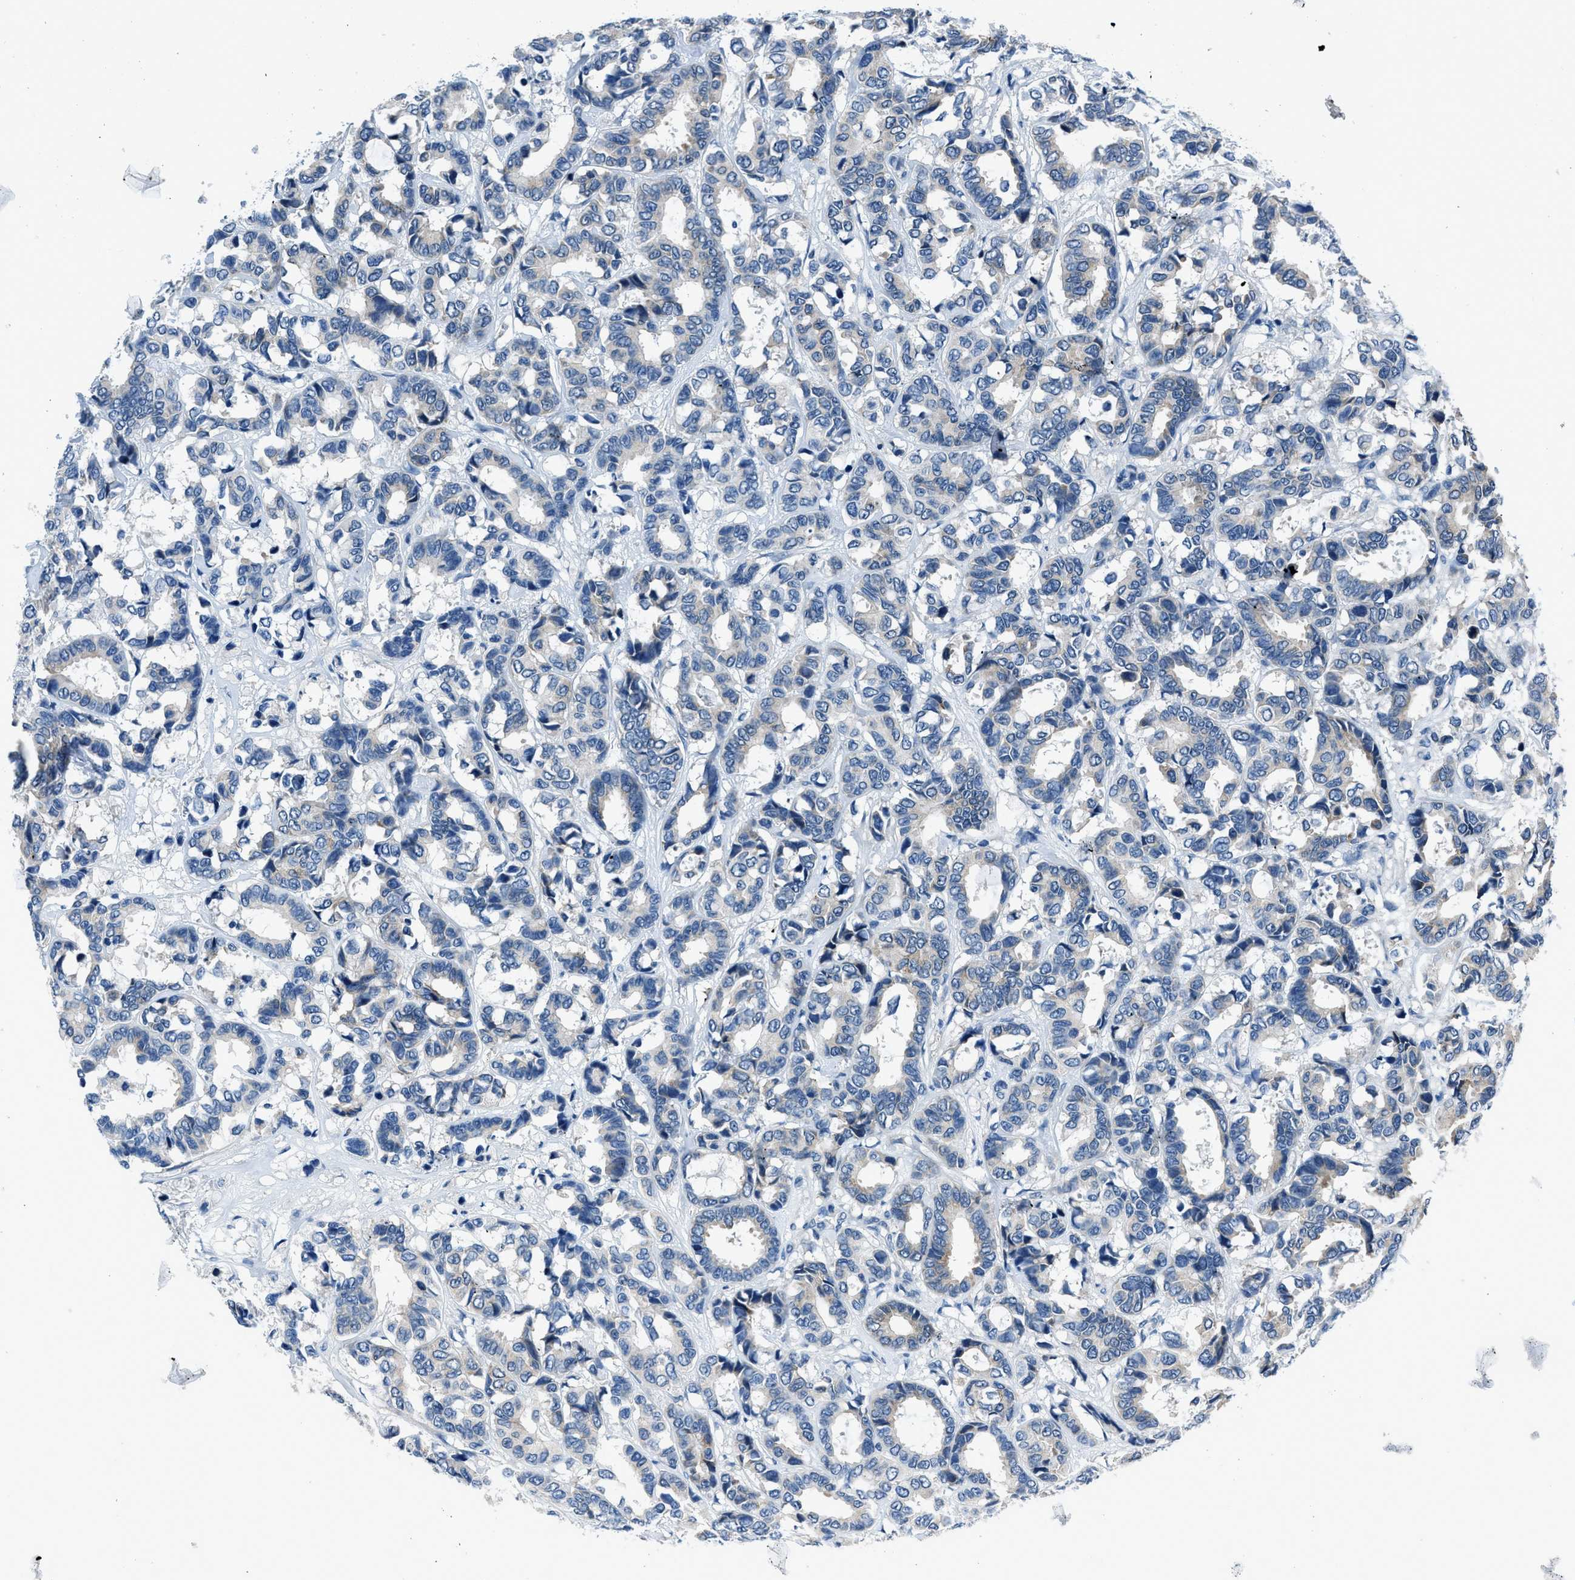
{"staining": {"intensity": "negative", "quantity": "none", "location": "none"}, "tissue": "breast cancer", "cell_type": "Tumor cells", "image_type": "cancer", "snomed": [{"axis": "morphology", "description": "Duct carcinoma"}, {"axis": "topography", "description": "Breast"}], "caption": "Immunohistochemistry (IHC) of human breast cancer (intraductal carcinoma) demonstrates no positivity in tumor cells.", "gene": "GJA3", "patient": {"sex": "female", "age": 87}}